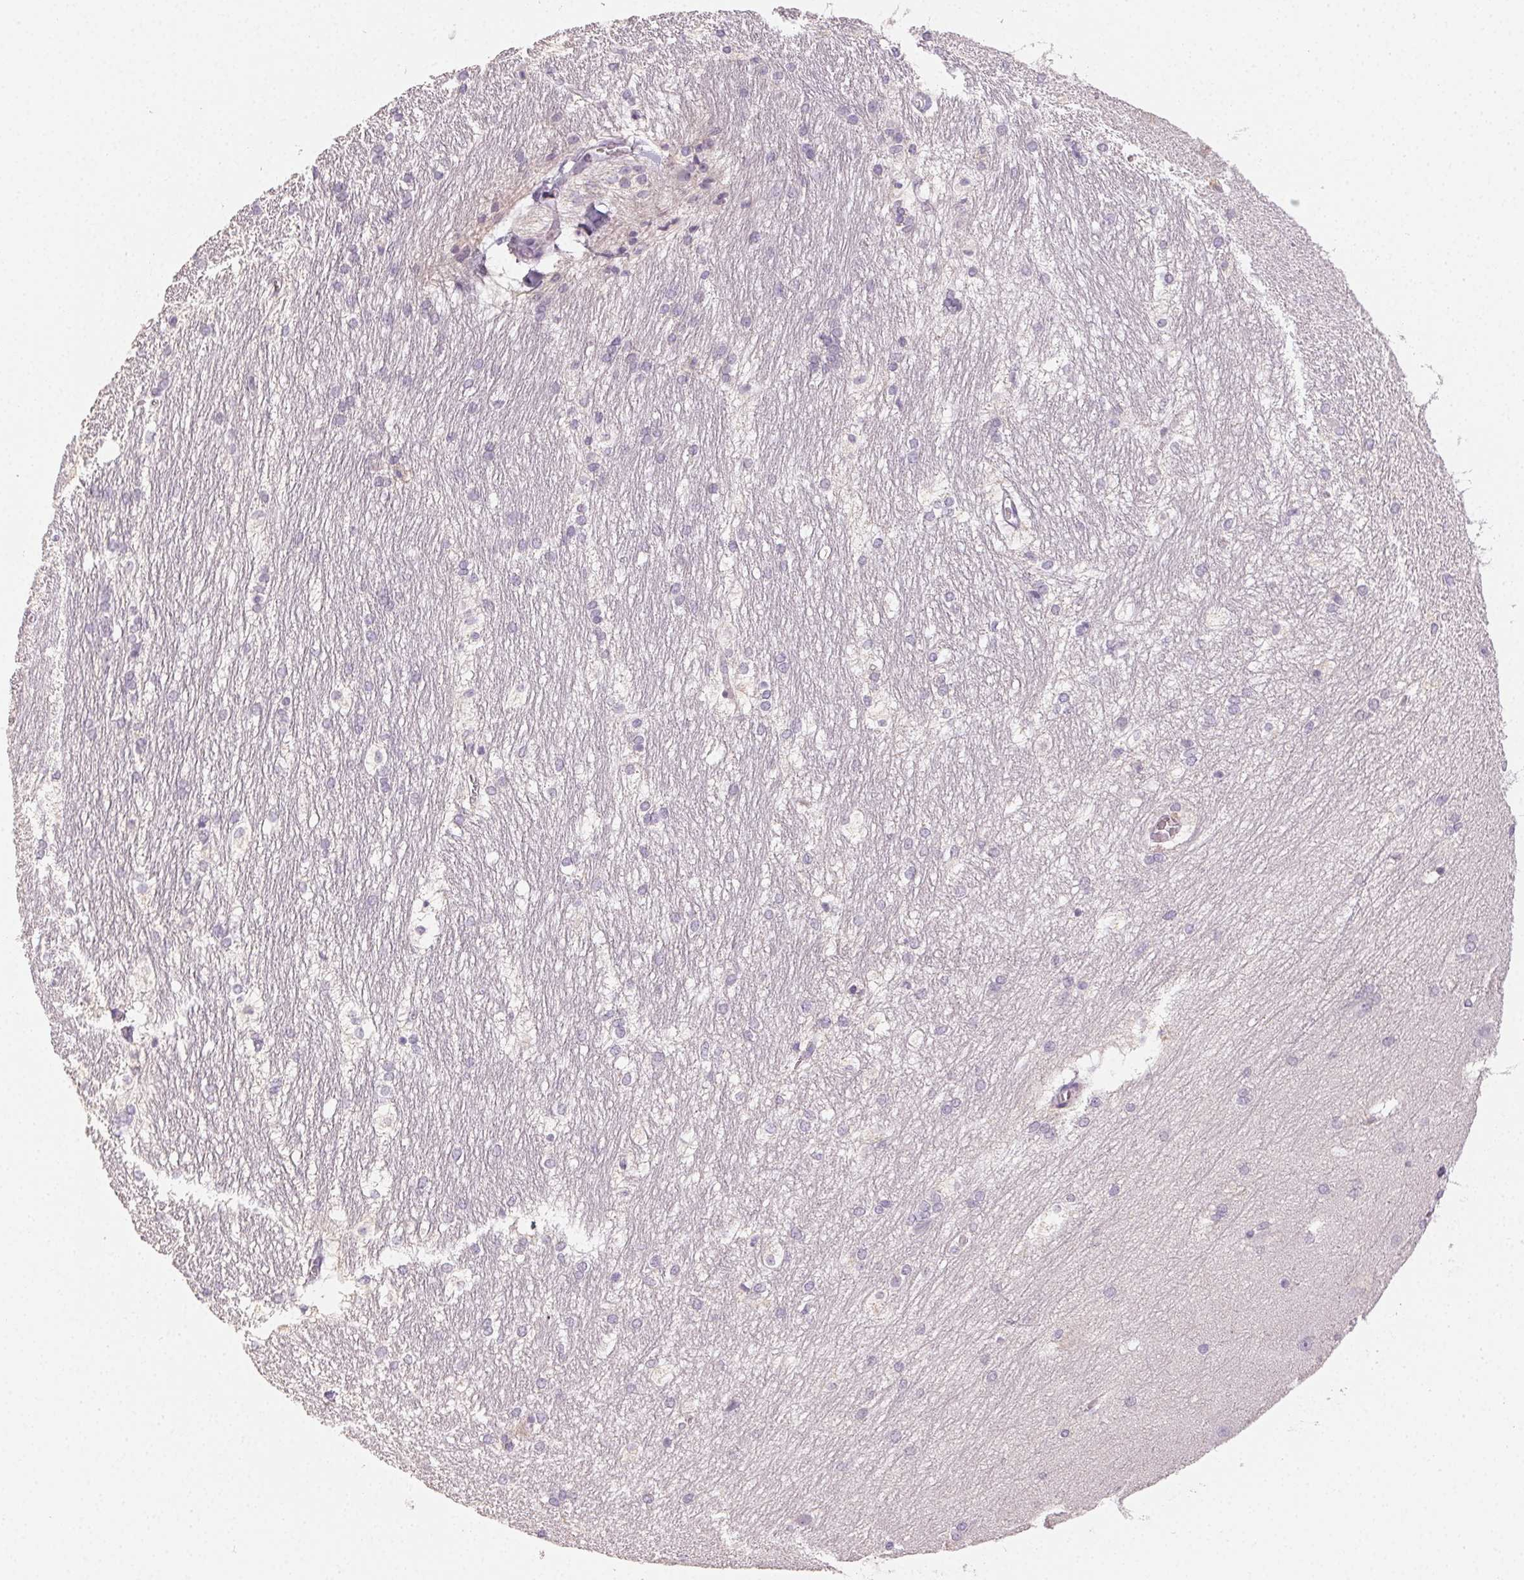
{"staining": {"intensity": "negative", "quantity": "none", "location": "none"}, "tissue": "hippocampus", "cell_type": "Glial cells", "image_type": "normal", "snomed": [{"axis": "morphology", "description": "Normal tissue, NOS"}, {"axis": "topography", "description": "Cerebral cortex"}, {"axis": "topography", "description": "Hippocampus"}], "caption": "Photomicrograph shows no significant protein expression in glial cells of unremarkable hippocampus.", "gene": "LVRN", "patient": {"sex": "female", "age": 19}}